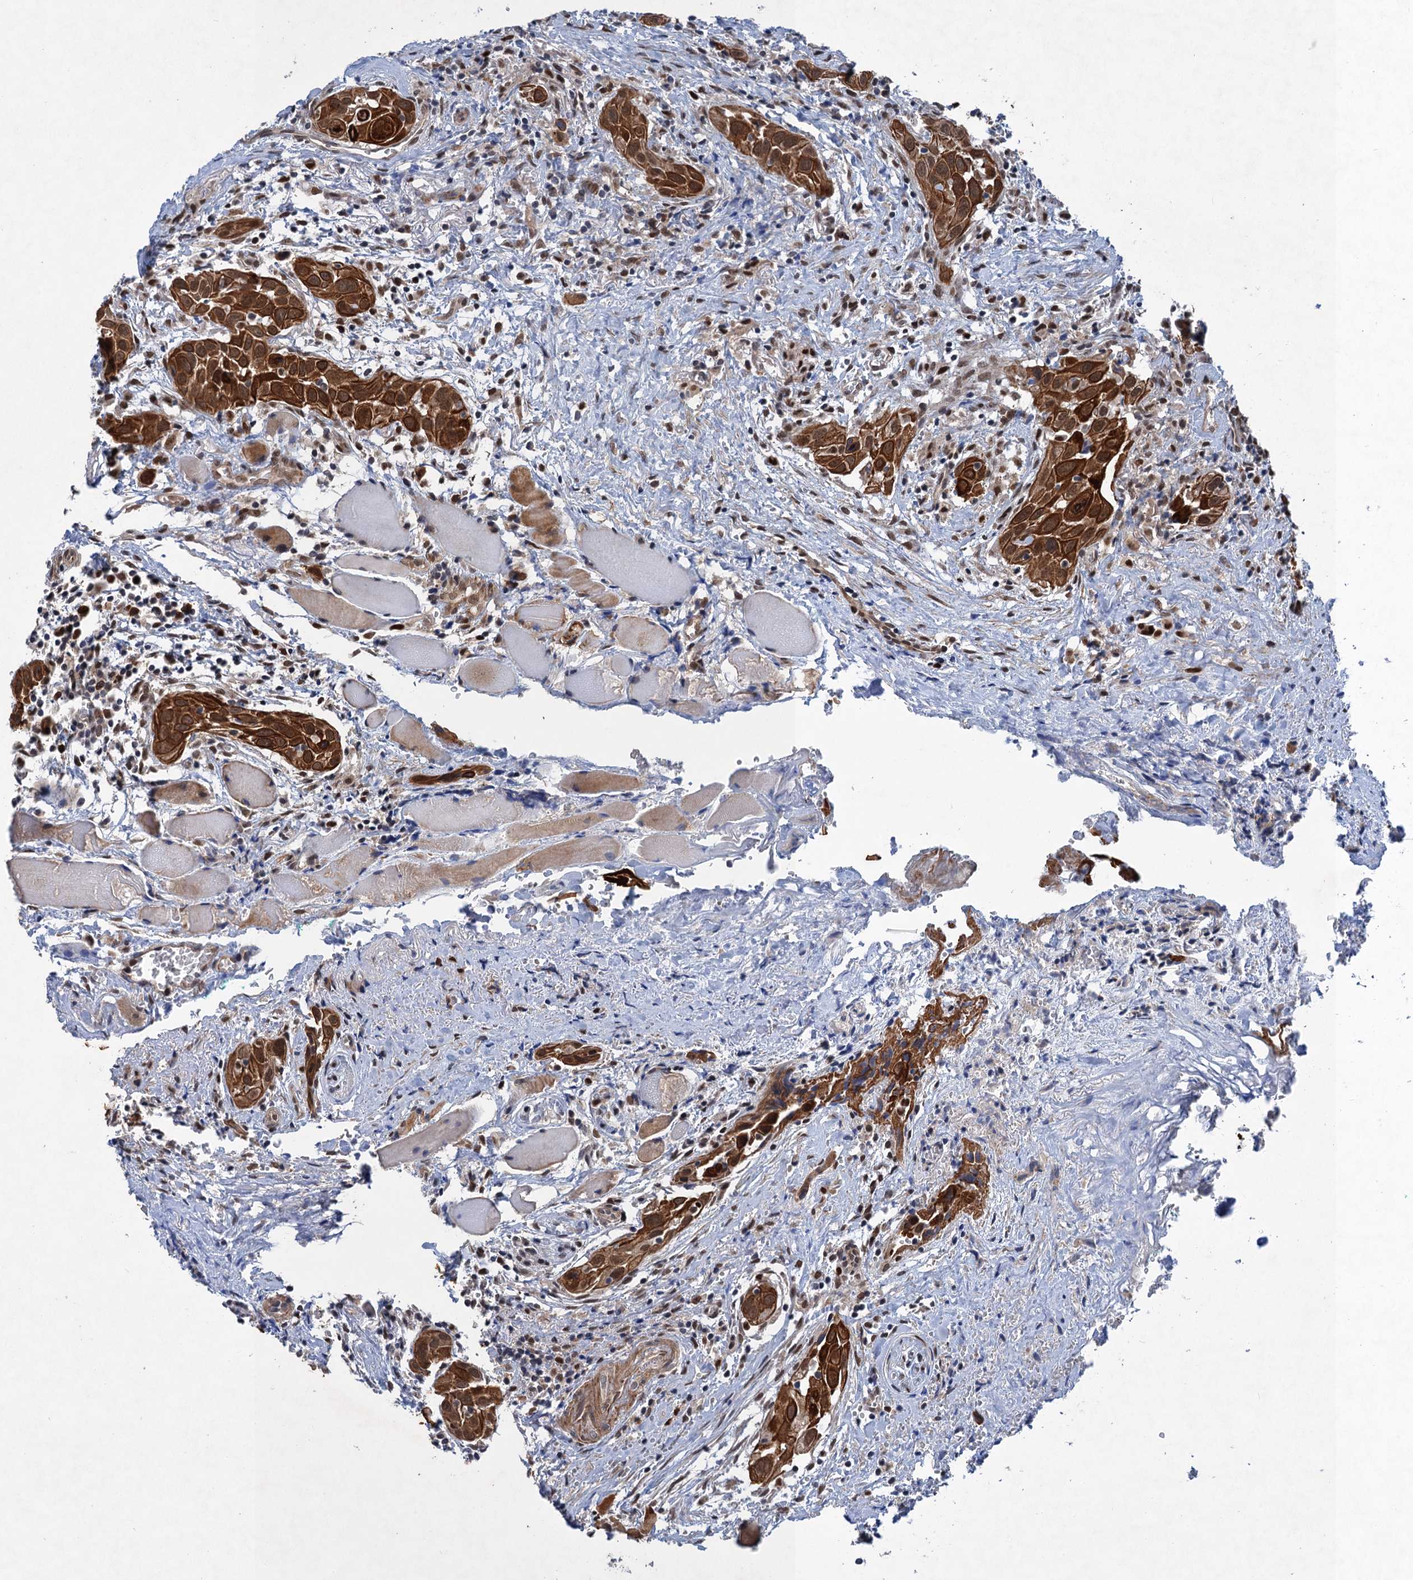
{"staining": {"intensity": "strong", "quantity": ">75%", "location": "cytoplasmic/membranous"}, "tissue": "head and neck cancer", "cell_type": "Tumor cells", "image_type": "cancer", "snomed": [{"axis": "morphology", "description": "Squamous cell carcinoma, NOS"}, {"axis": "topography", "description": "Oral tissue"}, {"axis": "topography", "description": "Head-Neck"}], "caption": "Head and neck squamous cell carcinoma stained with a protein marker demonstrates strong staining in tumor cells.", "gene": "TTC31", "patient": {"sex": "female", "age": 50}}